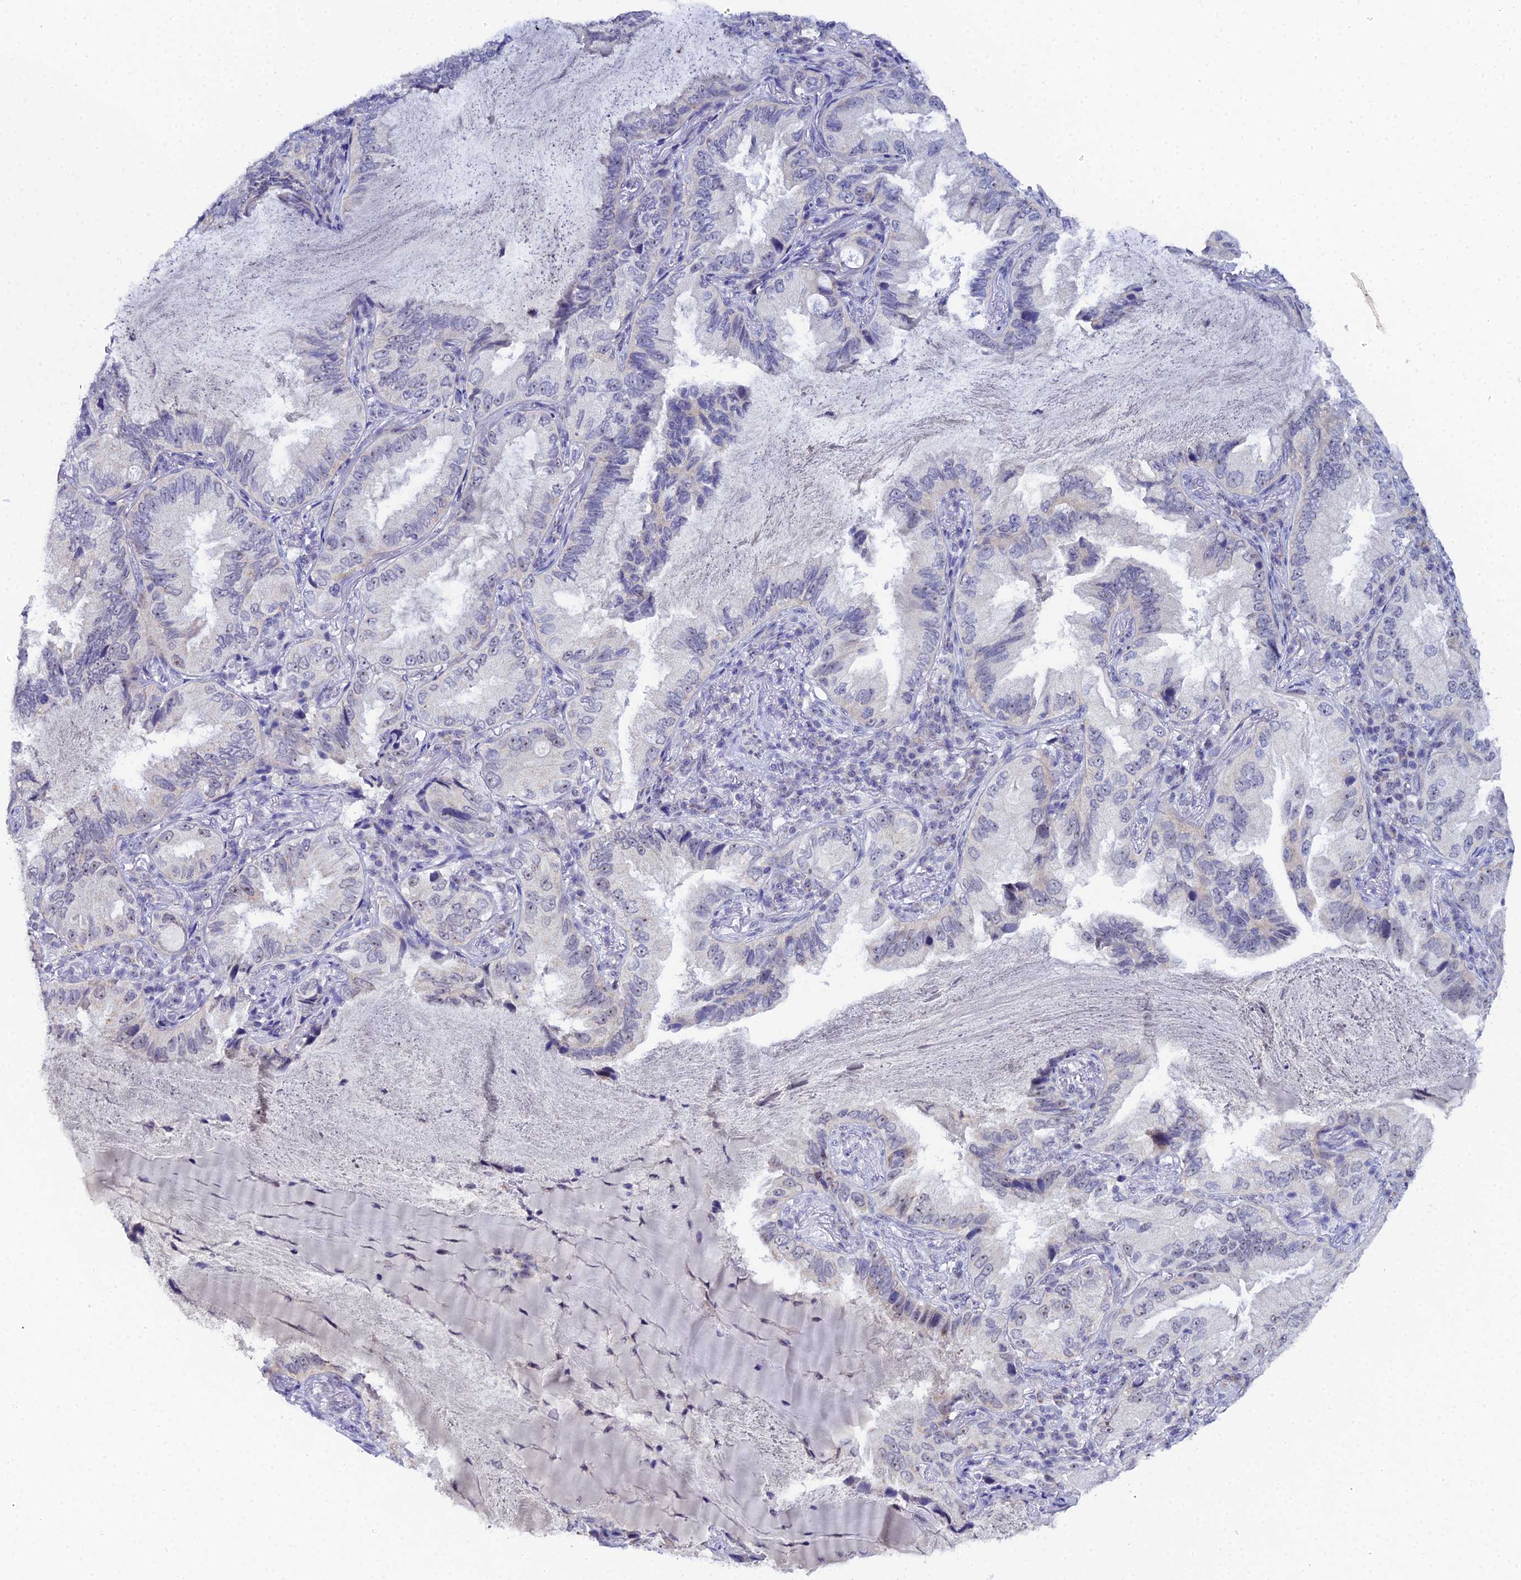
{"staining": {"intensity": "negative", "quantity": "none", "location": "none"}, "tissue": "lung cancer", "cell_type": "Tumor cells", "image_type": "cancer", "snomed": [{"axis": "morphology", "description": "Adenocarcinoma, NOS"}, {"axis": "topography", "description": "Lung"}], "caption": "A high-resolution histopathology image shows IHC staining of lung cancer (adenocarcinoma), which displays no significant expression in tumor cells.", "gene": "PLPP4", "patient": {"sex": "female", "age": 69}}